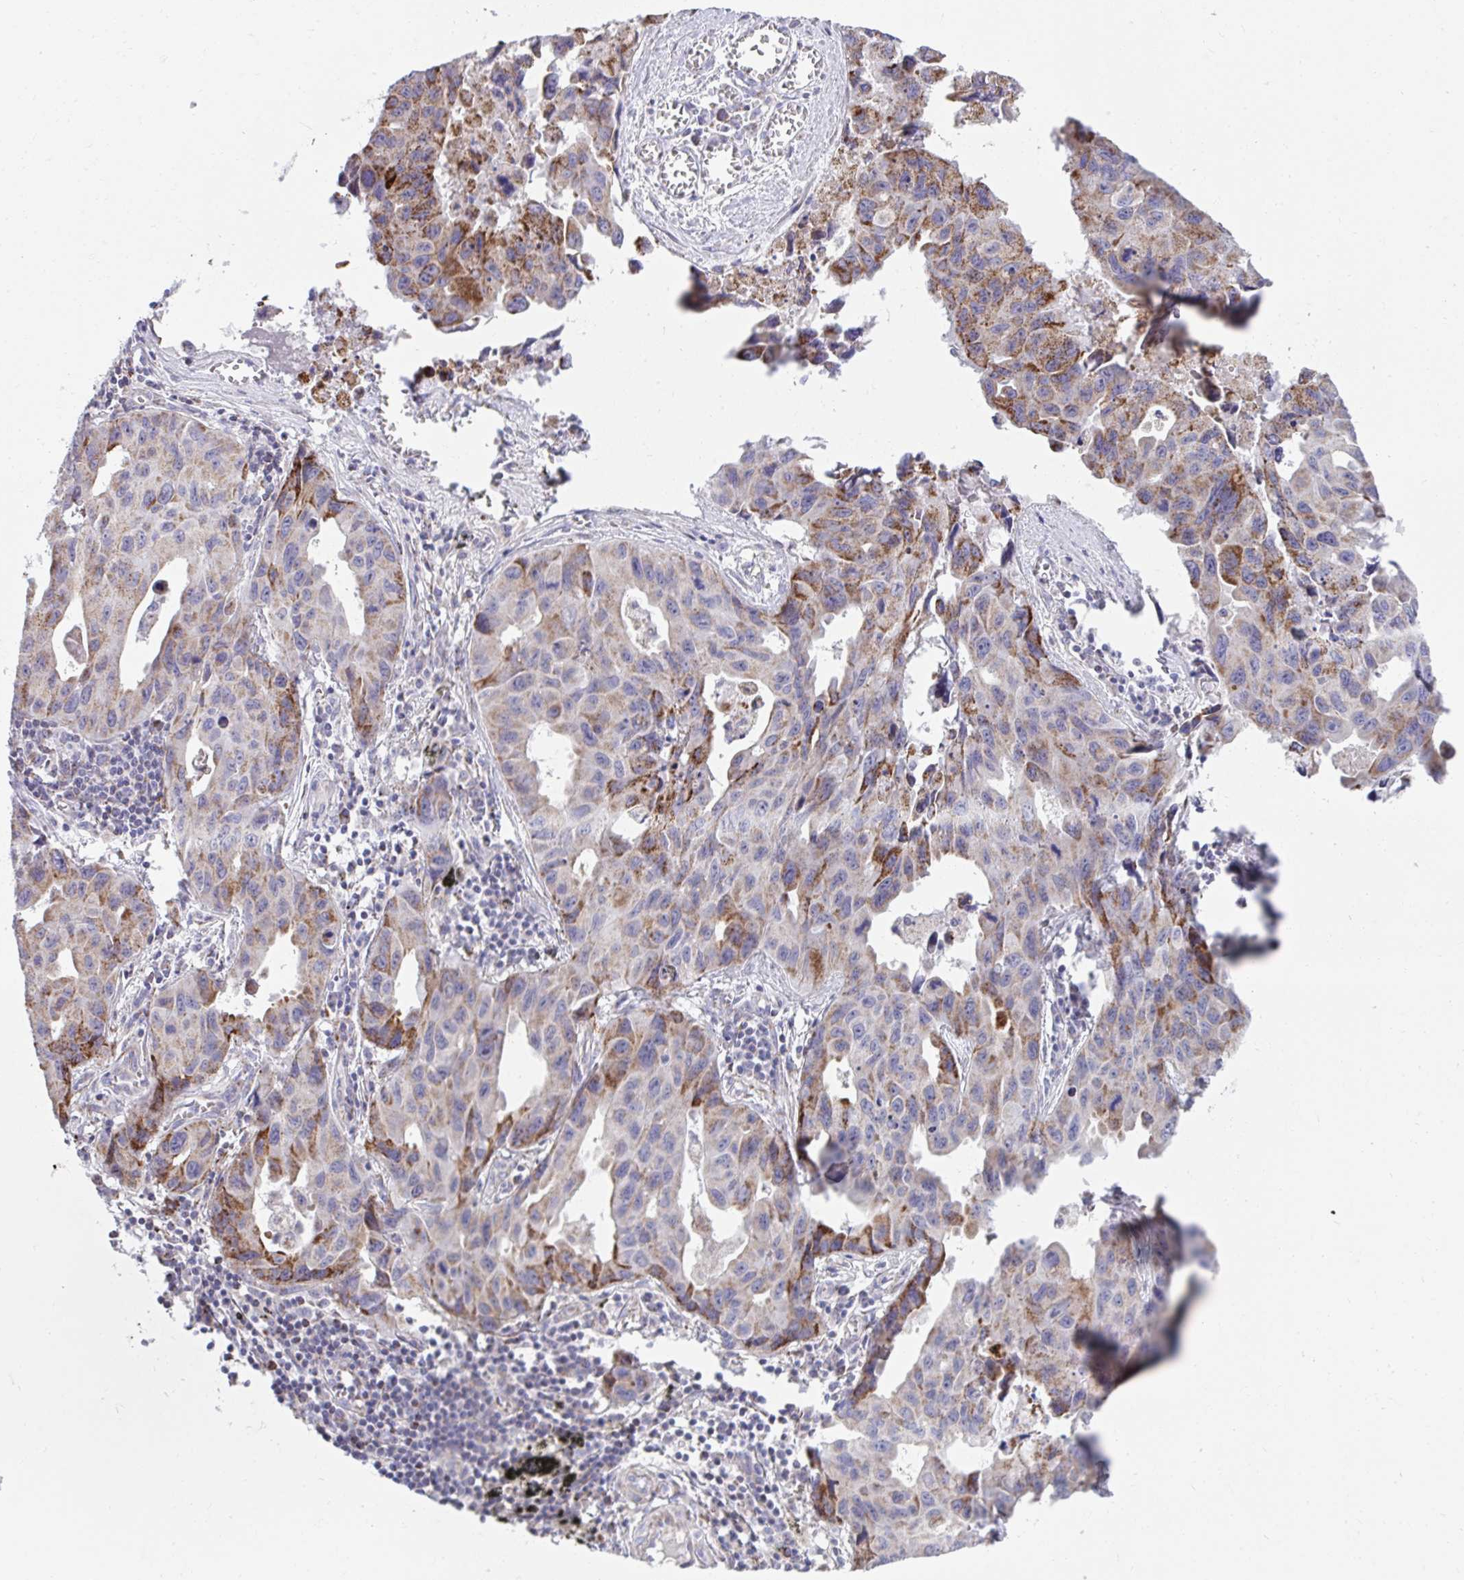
{"staining": {"intensity": "moderate", "quantity": "25%-75%", "location": "cytoplasmic/membranous"}, "tissue": "lung cancer", "cell_type": "Tumor cells", "image_type": "cancer", "snomed": [{"axis": "morphology", "description": "Adenocarcinoma, NOS"}, {"axis": "topography", "description": "Lymph node"}, {"axis": "topography", "description": "Lung"}], "caption": "A brown stain highlights moderate cytoplasmic/membranous positivity of a protein in human lung cancer (adenocarcinoma) tumor cells.", "gene": "PRRG3", "patient": {"sex": "male", "age": 64}}